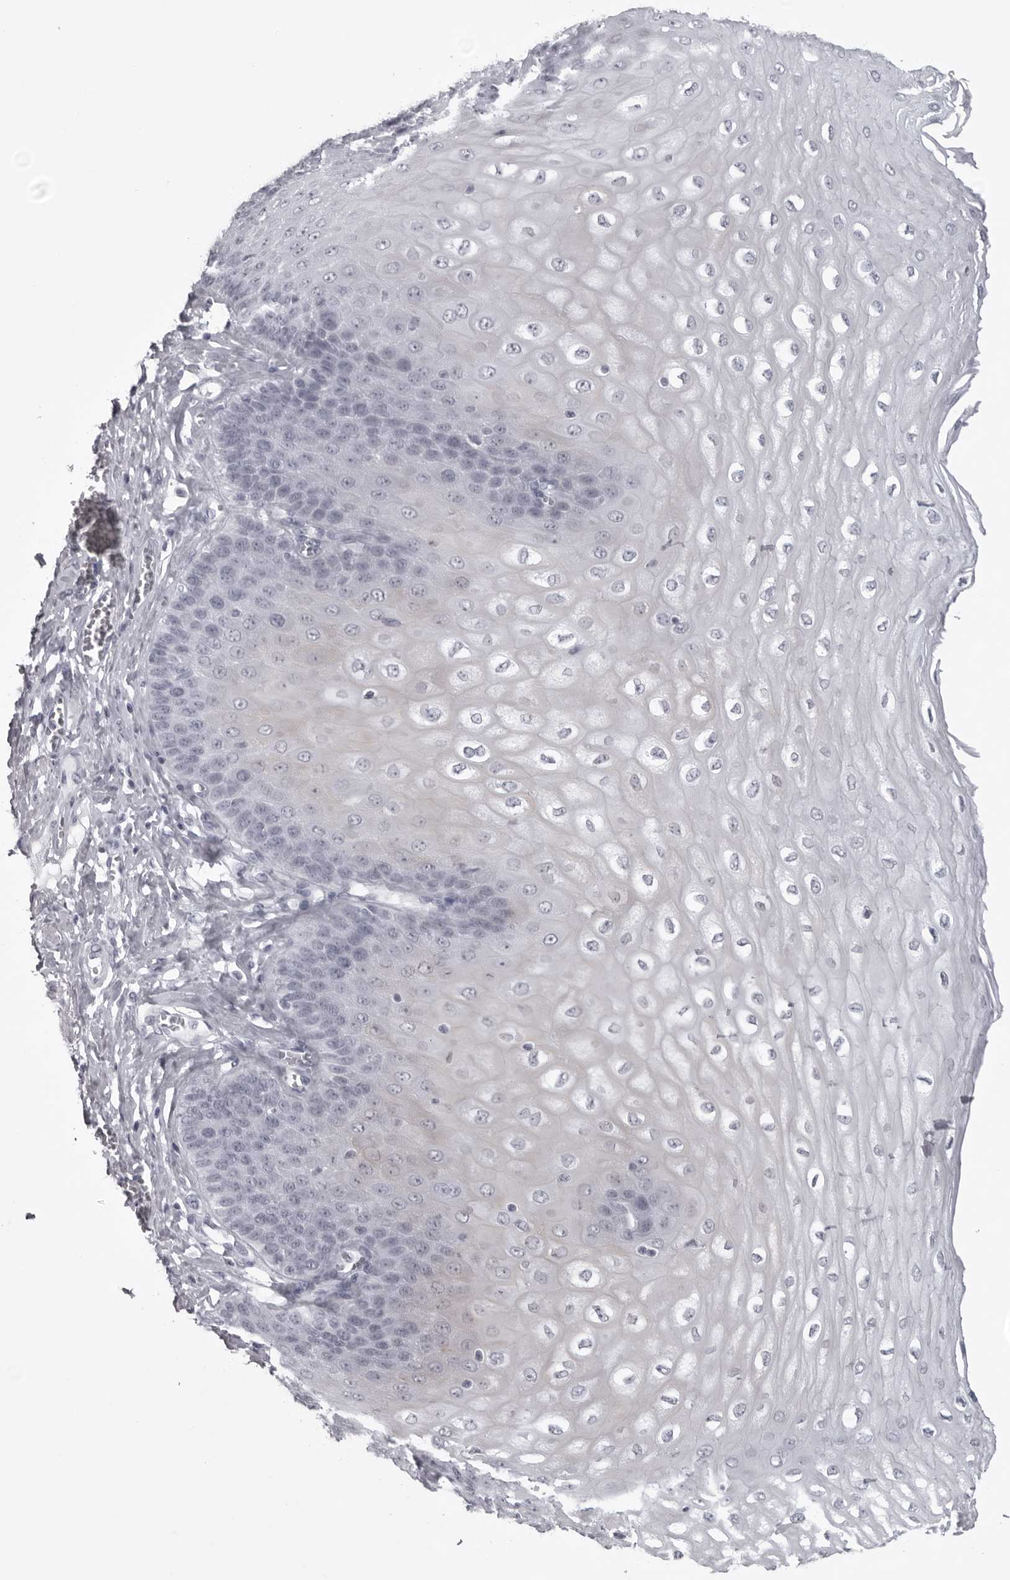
{"staining": {"intensity": "negative", "quantity": "none", "location": "none"}, "tissue": "esophagus", "cell_type": "Squamous epithelial cells", "image_type": "normal", "snomed": [{"axis": "morphology", "description": "Normal tissue, NOS"}, {"axis": "topography", "description": "Esophagus"}], "caption": "Immunohistochemistry photomicrograph of benign esophagus: human esophagus stained with DAB shows no significant protein expression in squamous epithelial cells. (Stains: DAB (3,3'-diaminobenzidine) immunohistochemistry (IHC) with hematoxylin counter stain, Microscopy: brightfield microscopy at high magnification).", "gene": "UROD", "patient": {"sex": "male", "age": 60}}